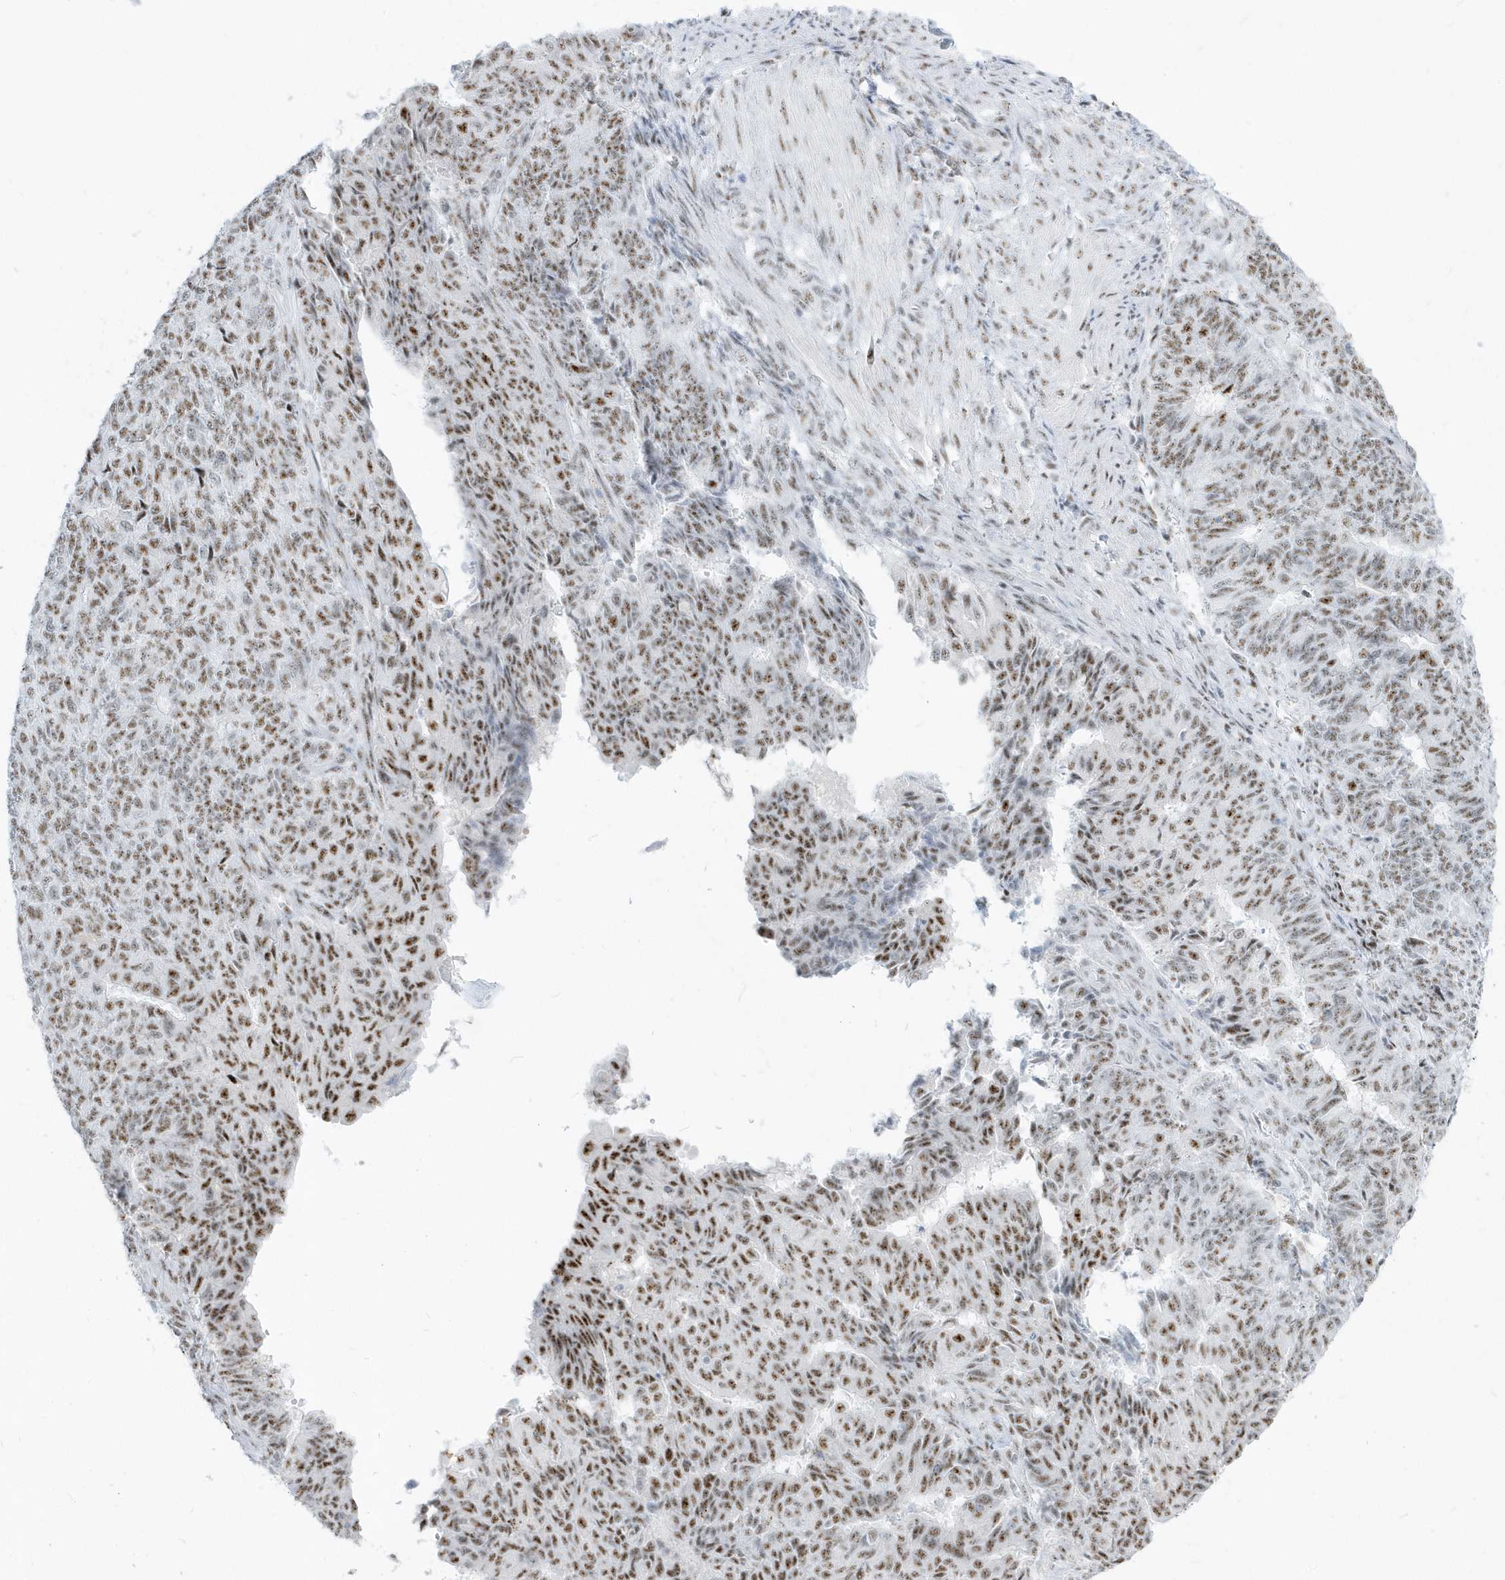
{"staining": {"intensity": "moderate", "quantity": ">75%", "location": "nuclear"}, "tissue": "endometrial cancer", "cell_type": "Tumor cells", "image_type": "cancer", "snomed": [{"axis": "morphology", "description": "Adenocarcinoma, NOS"}, {"axis": "topography", "description": "Endometrium"}], "caption": "High-magnification brightfield microscopy of endometrial adenocarcinoma stained with DAB (brown) and counterstained with hematoxylin (blue). tumor cells exhibit moderate nuclear expression is seen in about>75% of cells.", "gene": "PLEKHN1", "patient": {"sex": "female", "age": 32}}